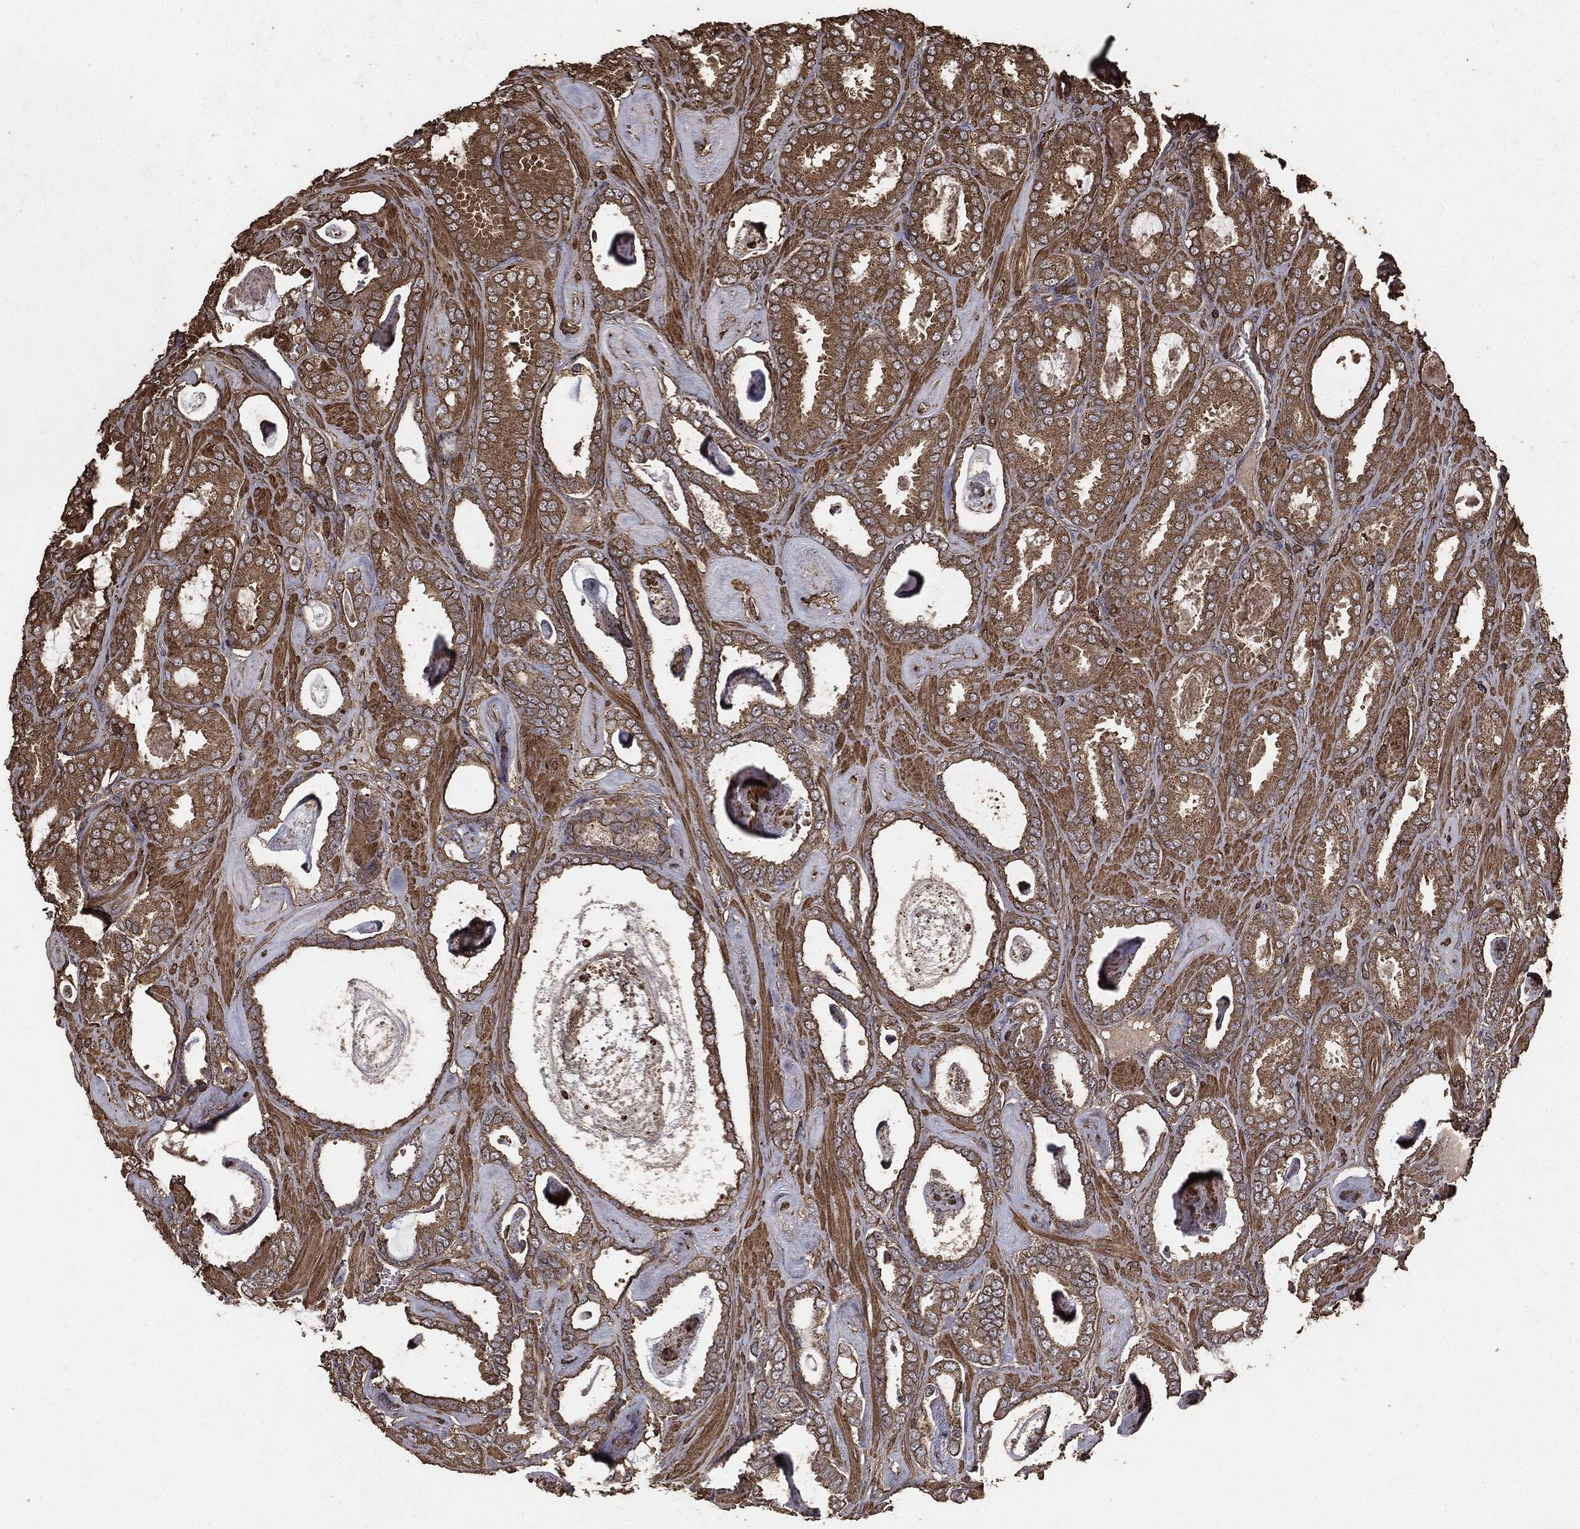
{"staining": {"intensity": "moderate", "quantity": ">75%", "location": "cytoplasmic/membranous"}, "tissue": "prostate cancer", "cell_type": "Tumor cells", "image_type": "cancer", "snomed": [{"axis": "morphology", "description": "Adenocarcinoma, High grade"}, {"axis": "topography", "description": "Prostate"}], "caption": "Human prostate cancer (adenocarcinoma (high-grade)) stained with a brown dye exhibits moderate cytoplasmic/membranous positive positivity in about >75% of tumor cells.", "gene": "MTOR", "patient": {"sex": "male", "age": 63}}